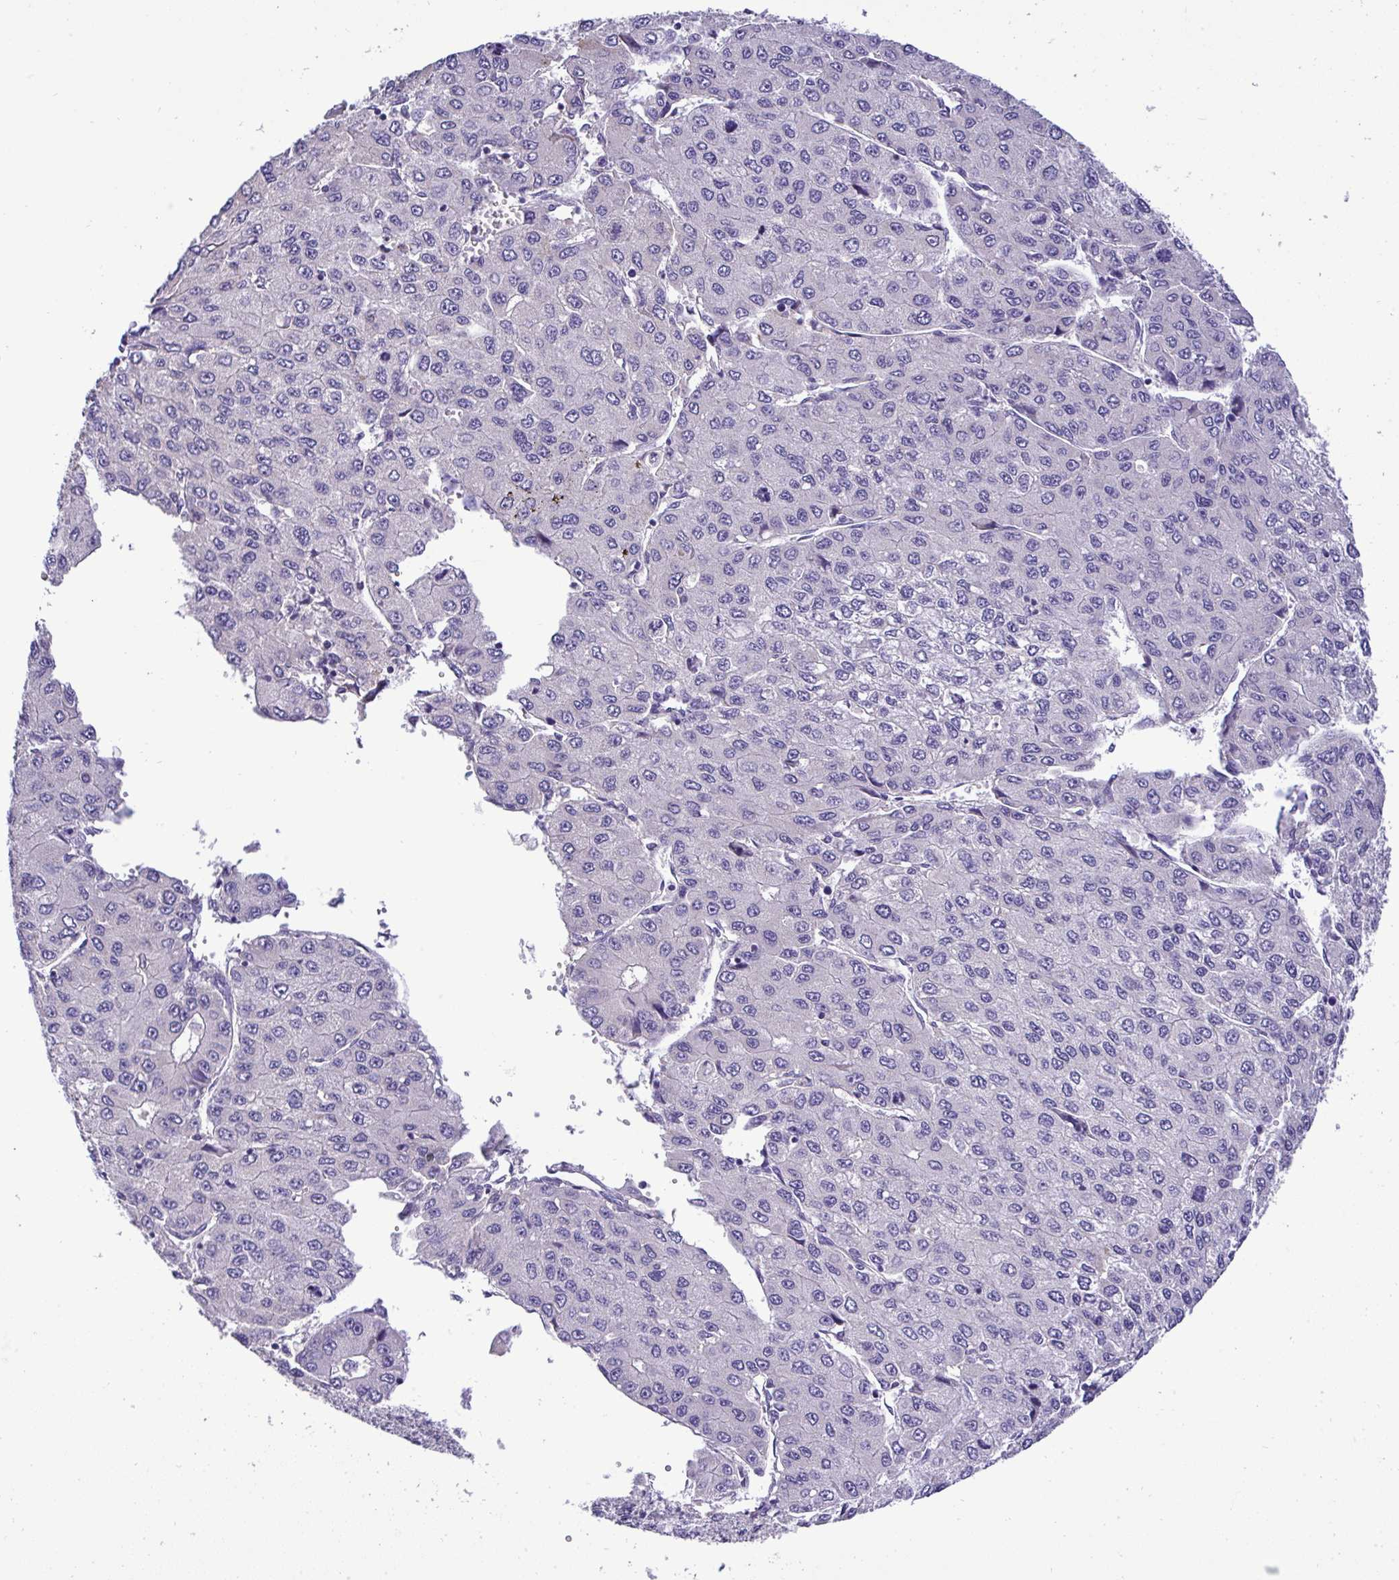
{"staining": {"intensity": "negative", "quantity": "none", "location": "none"}, "tissue": "liver cancer", "cell_type": "Tumor cells", "image_type": "cancer", "snomed": [{"axis": "morphology", "description": "Carcinoma, Hepatocellular, NOS"}, {"axis": "topography", "description": "Liver"}], "caption": "There is no significant staining in tumor cells of hepatocellular carcinoma (liver).", "gene": "ST8SIA2", "patient": {"sex": "female", "age": 66}}